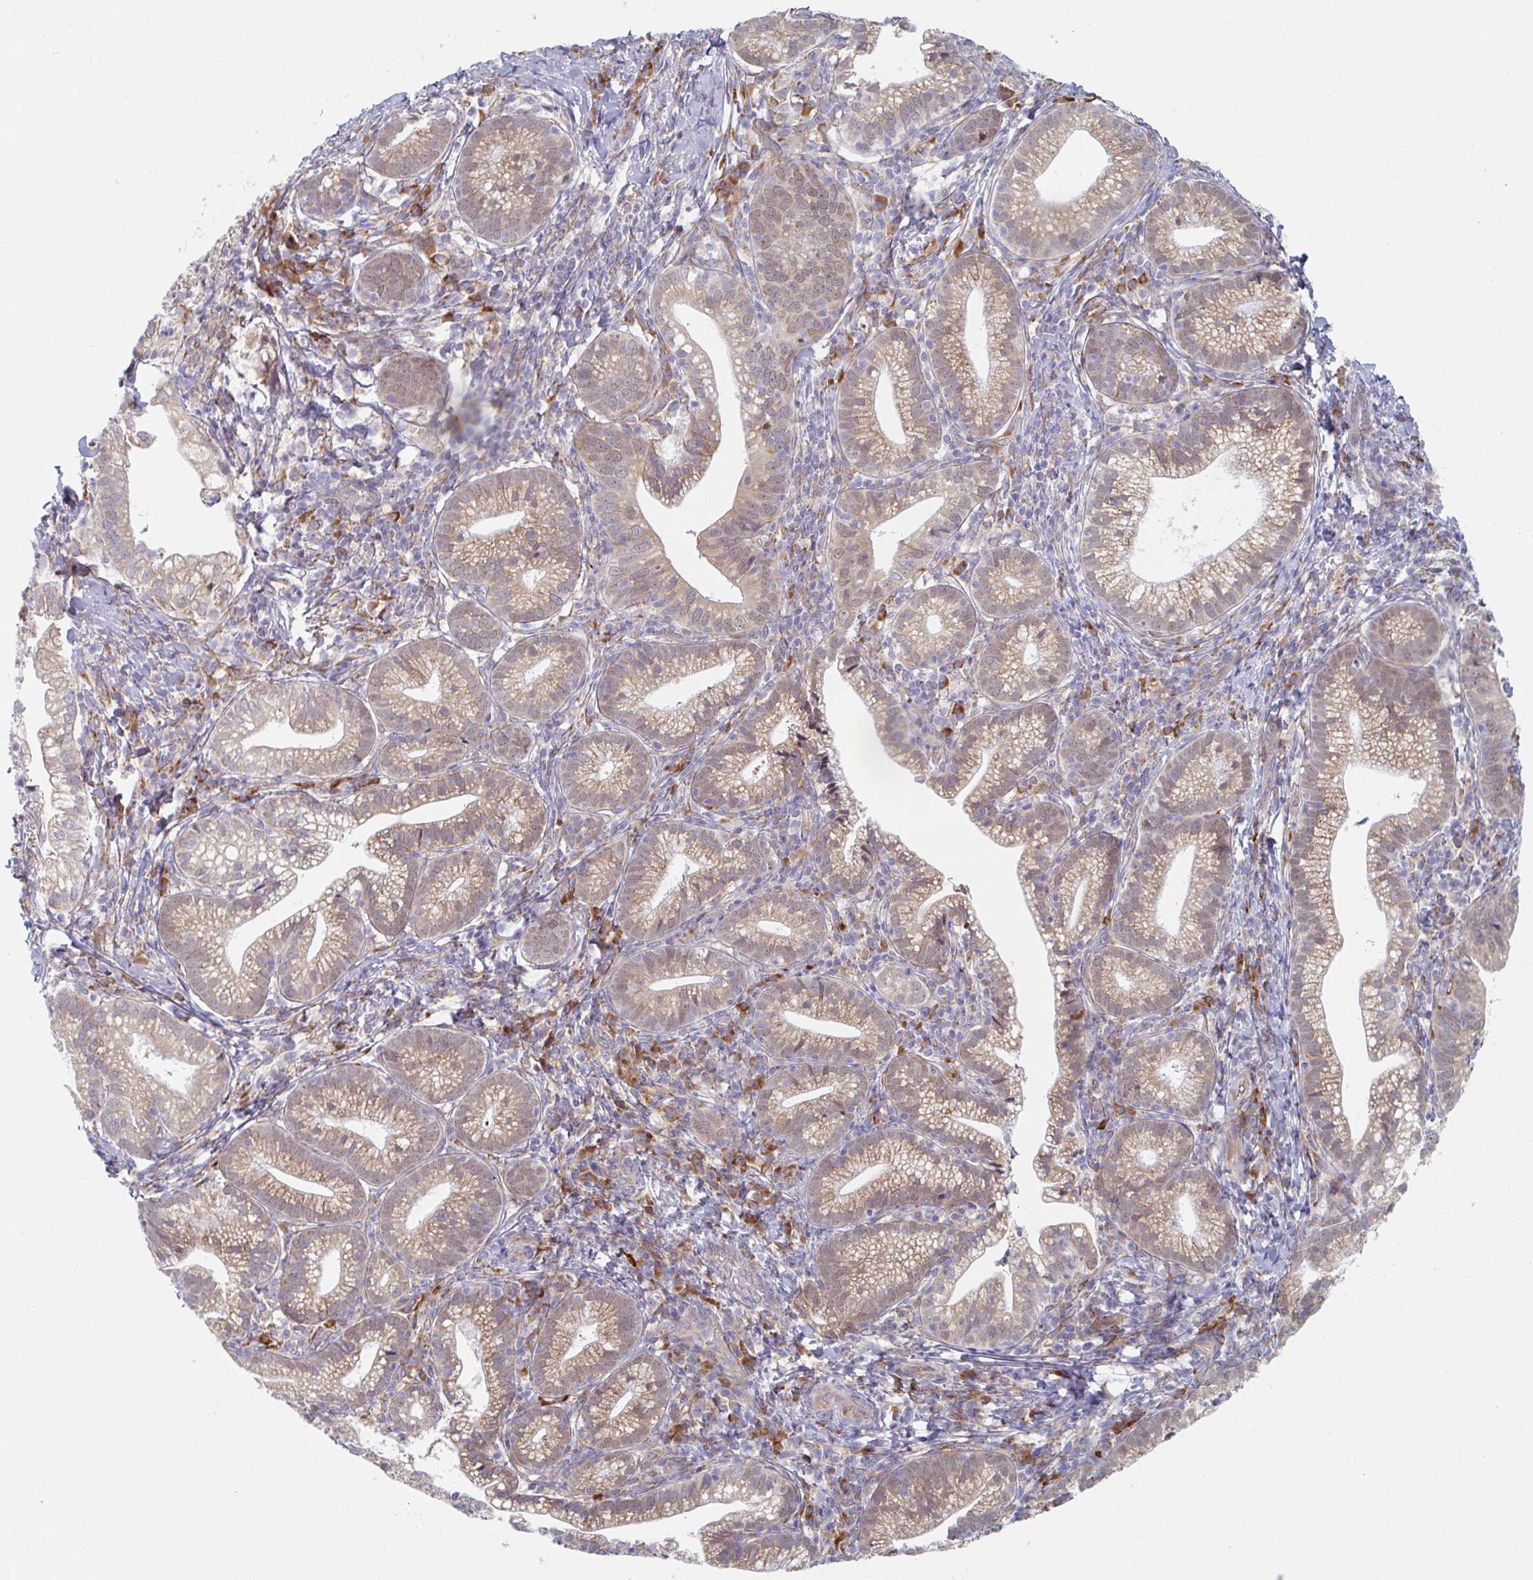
{"staining": {"intensity": "weak", "quantity": ">75%", "location": "cytoplasmic/membranous"}, "tissue": "cervical cancer", "cell_type": "Tumor cells", "image_type": "cancer", "snomed": [{"axis": "morphology", "description": "Normal tissue, NOS"}, {"axis": "morphology", "description": "Adenocarcinoma, NOS"}, {"axis": "topography", "description": "Cervix"}], "caption": "This photomicrograph exhibits immunohistochemistry (IHC) staining of human cervical cancer, with low weak cytoplasmic/membranous positivity in about >75% of tumor cells.", "gene": "TRAPPC10", "patient": {"sex": "female", "age": 44}}